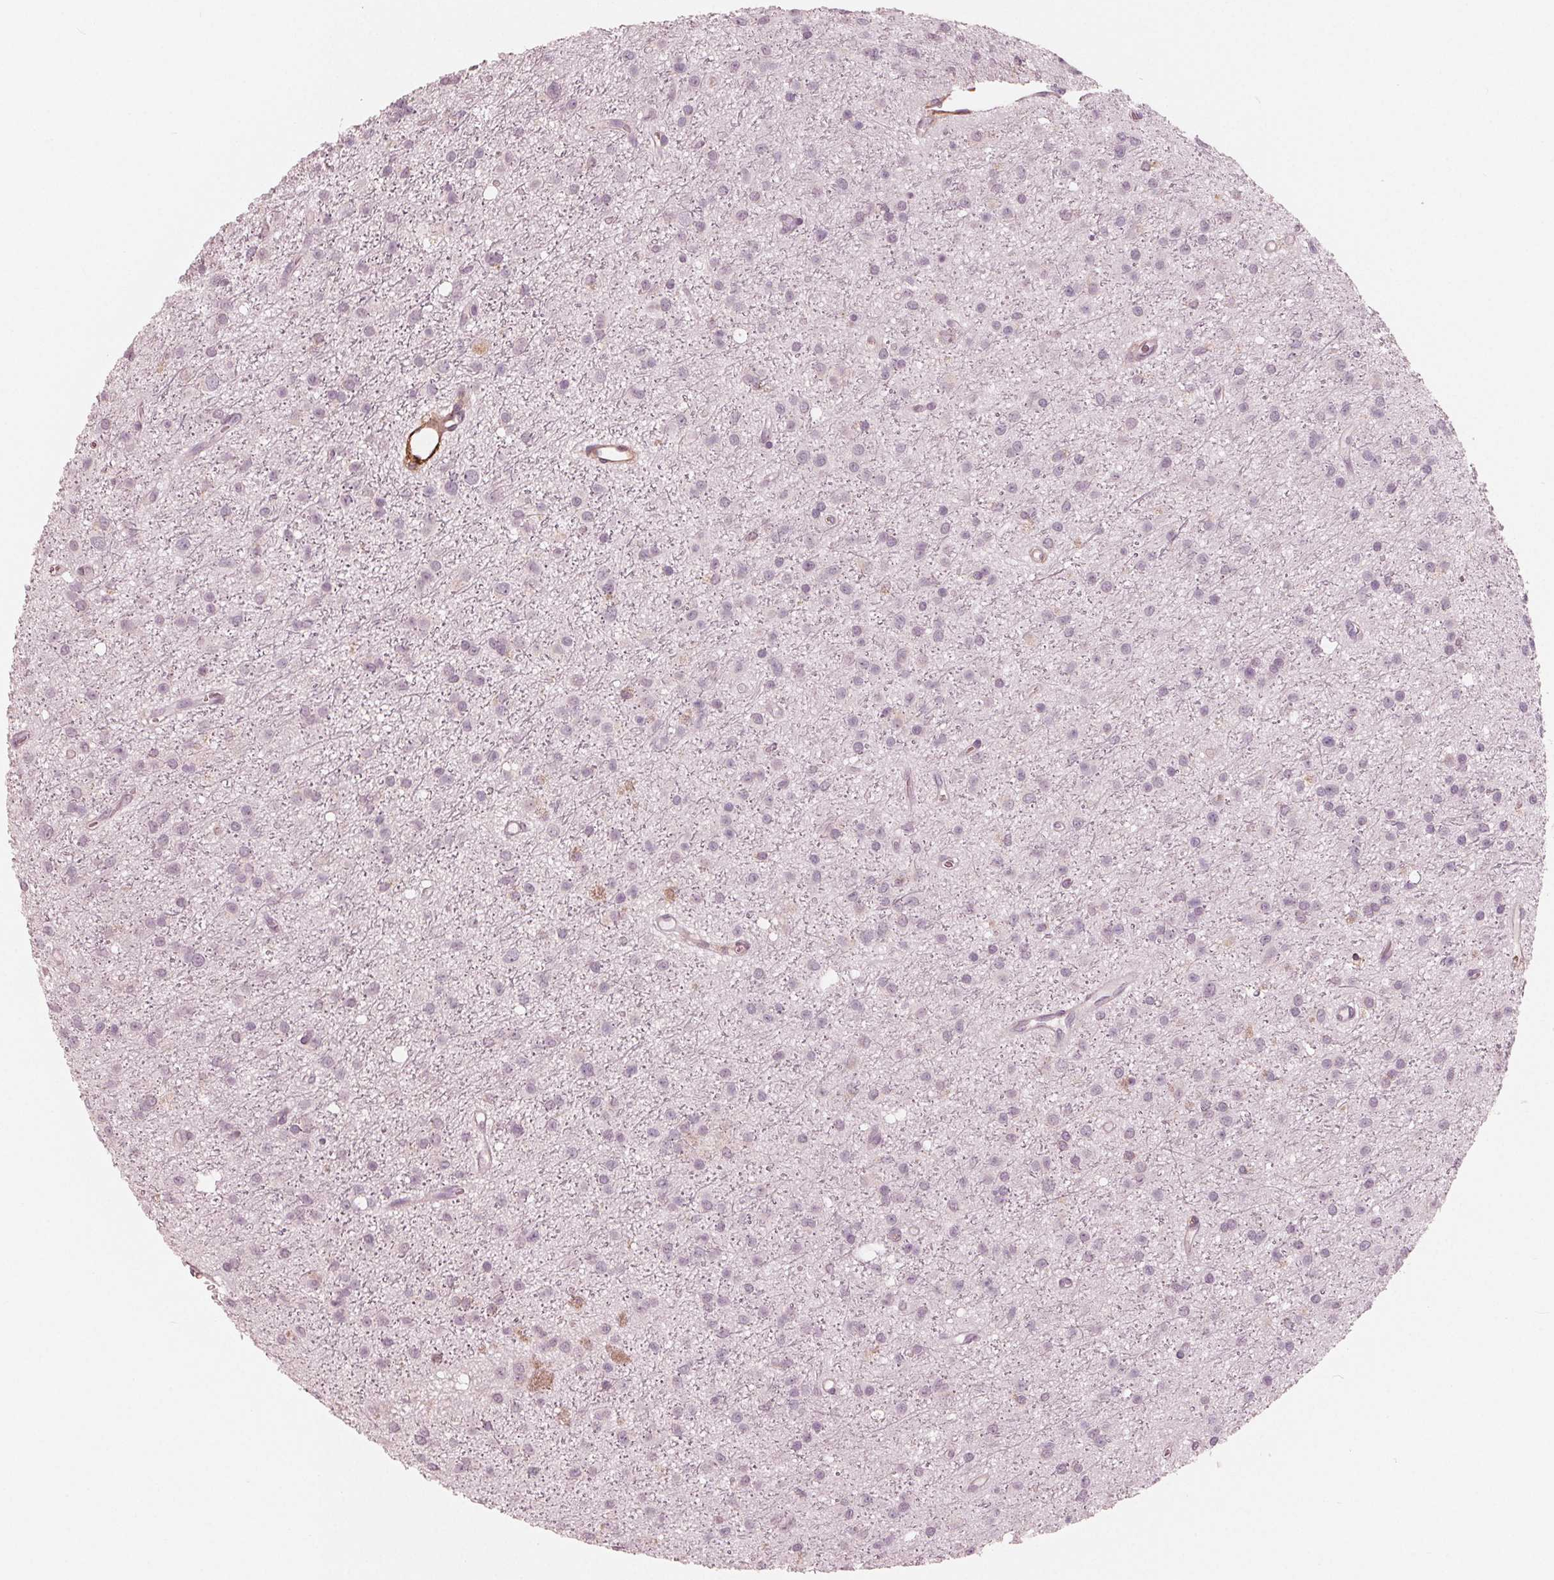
{"staining": {"intensity": "negative", "quantity": "none", "location": "none"}, "tissue": "glioma", "cell_type": "Tumor cells", "image_type": "cancer", "snomed": [{"axis": "morphology", "description": "Glioma, malignant, Low grade"}, {"axis": "topography", "description": "Brain"}], "caption": "IHC photomicrograph of neoplastic tissue: malignant glioma (low-grade) stained with DAB (3,3'-diaminobenzidine) exhibits no significant protein staining in tumor cells. (IHC, brightfield microscopy, high magnification).", "gene": "MIER3", "patient": {"sex": "male", "age": 27}}